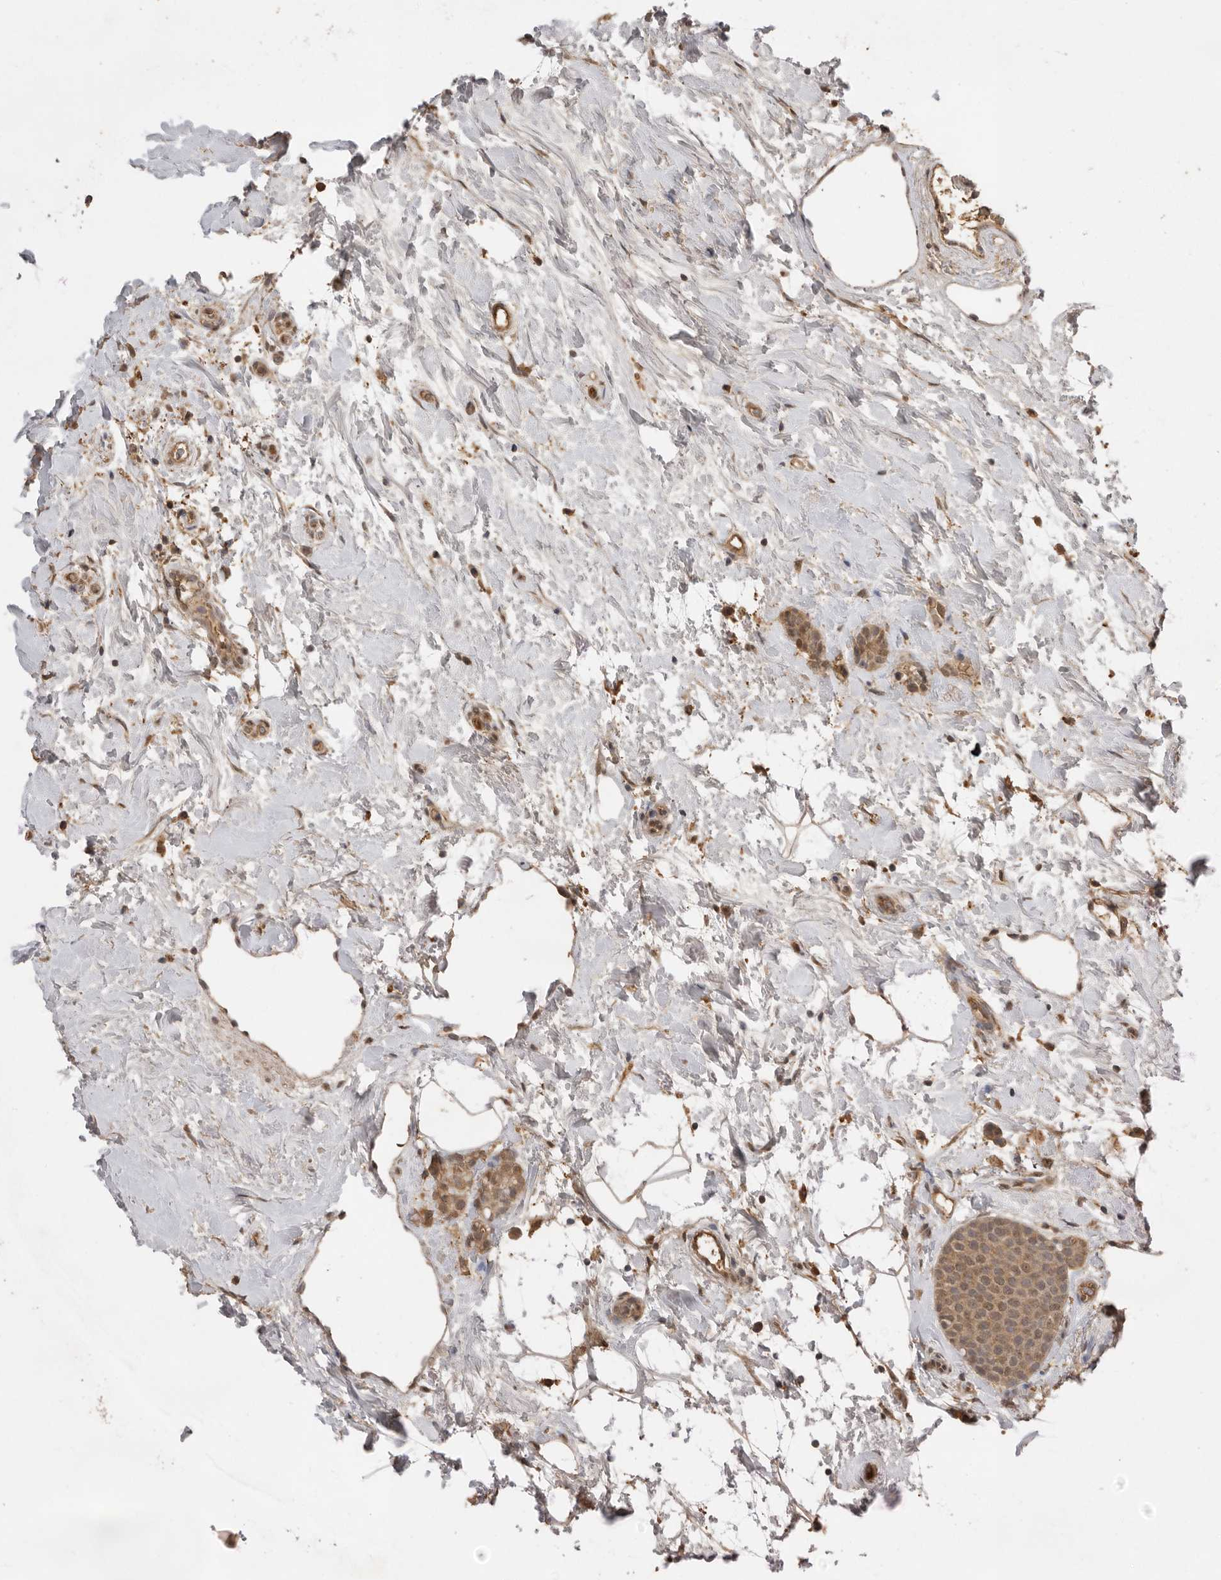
{"staining": {"intensity": "moderate", "quantity": ">75%", "location": "cytoplasmic/membranous"}, "tissue": "breast cancer", "cell_type": "Tumor cells", "image_type": "cancer", "snomed": [{"axis": "morphology", "description": "Lobular carcinoma, in situ"}, {"axis": "morphology", "description": "Lobular carcinoma"}, {"axis": "topography", "description": "Breast"}], "caption": "Tumor cells exhibit moderate cytoplasmic/membranous positivity in about >75% of cells in breast cancer (lobular carcinoma in situ). Using DAB (3,3'-diaminobenzidine) (brown) and hematoxylin (blue) stains, captured at high magnification using brightfield microscopy.", "gene": "JAG2", "patient": {"sex": "female", "age": 41}}